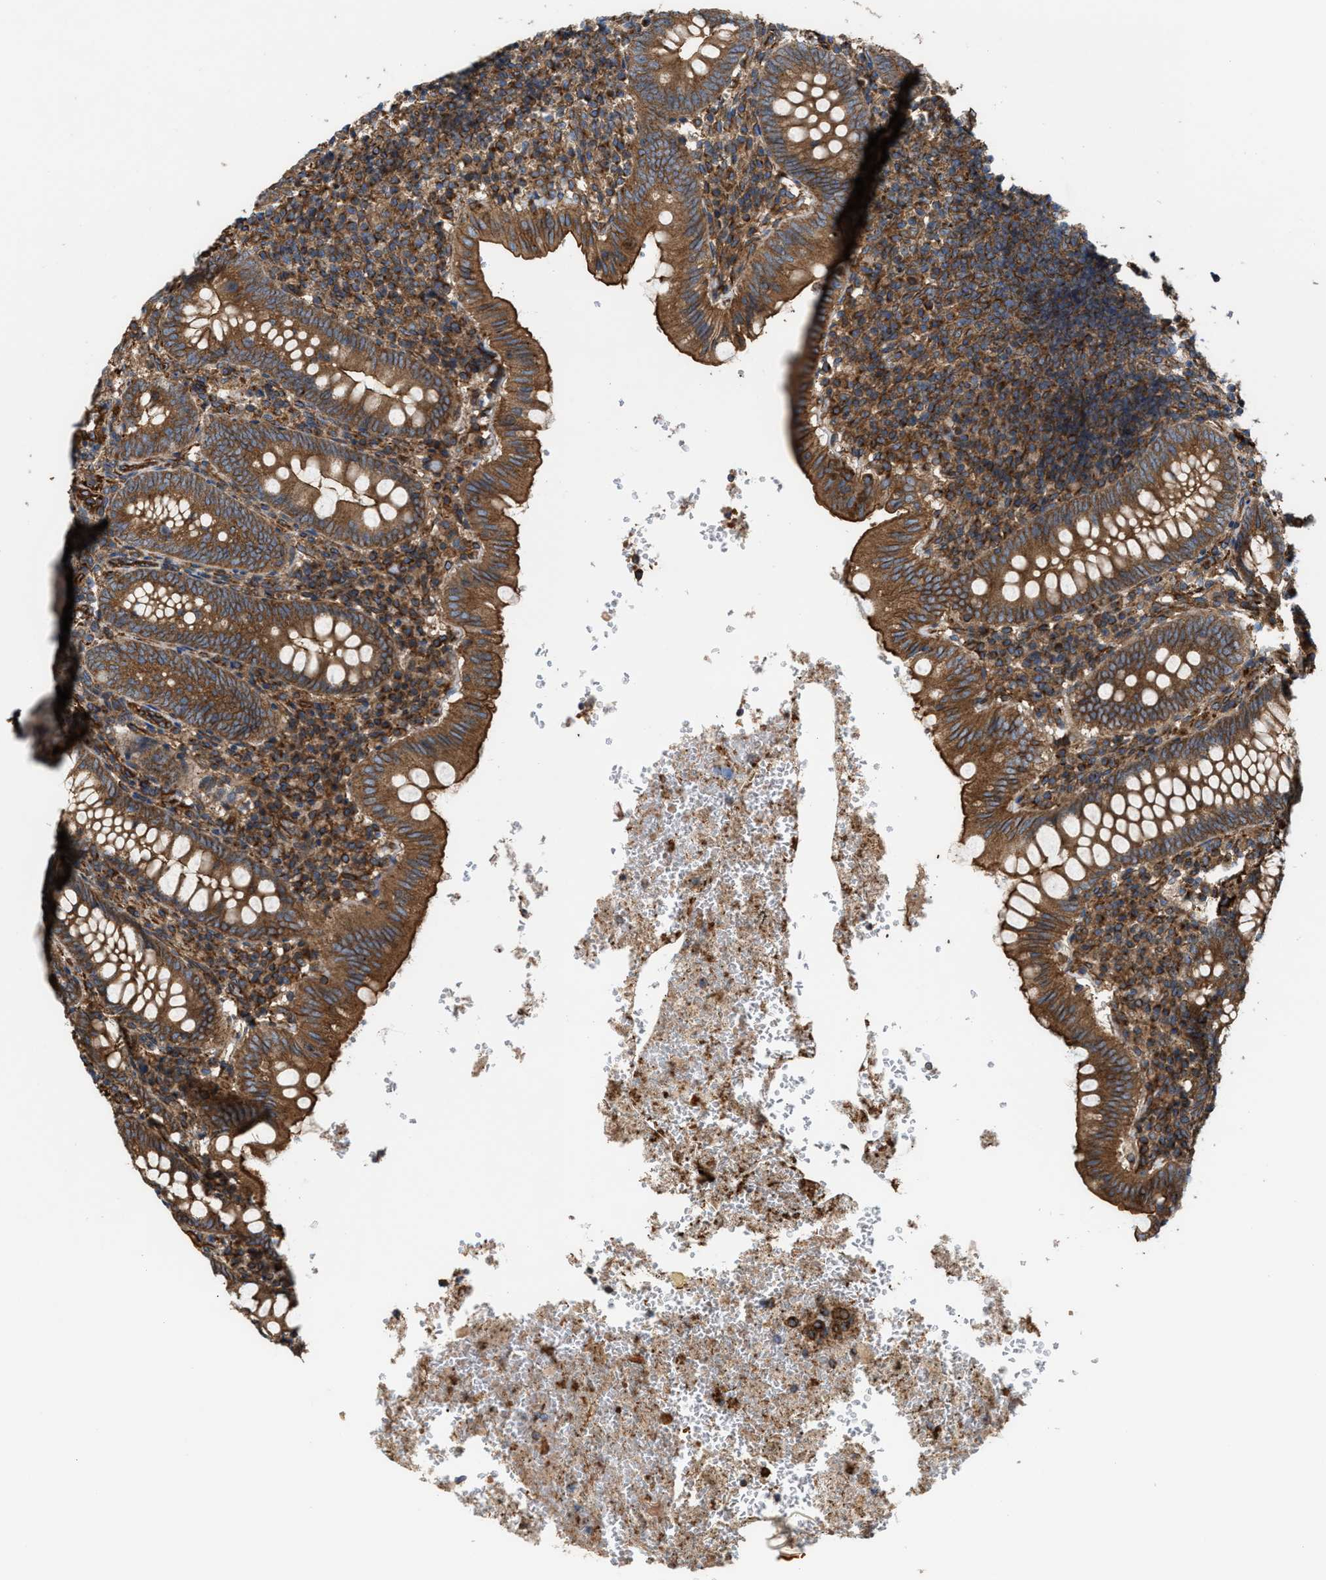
{"staining": {"intensity": "strong", "quantity": ">75%", "location": "cytoplasmic/membranous"}, "tissue": "appendix", "cell_type": "Glandular cells", "image_type": "normal", "snomed": [{"axis": "morphology", "description": "Normal tissue, NOS"}, {"axis": "topography", "description": "Appendix"}], "caption": "Strong cytoplasmic/membranous protein staining is appreciated in approximately >75% of glandular cells in appendix. (brown staining indicates protein expression, while blue staining denotes nuclei).", "gene": "EPS15L1", "patient": {"sex": "male", "age": 56}}